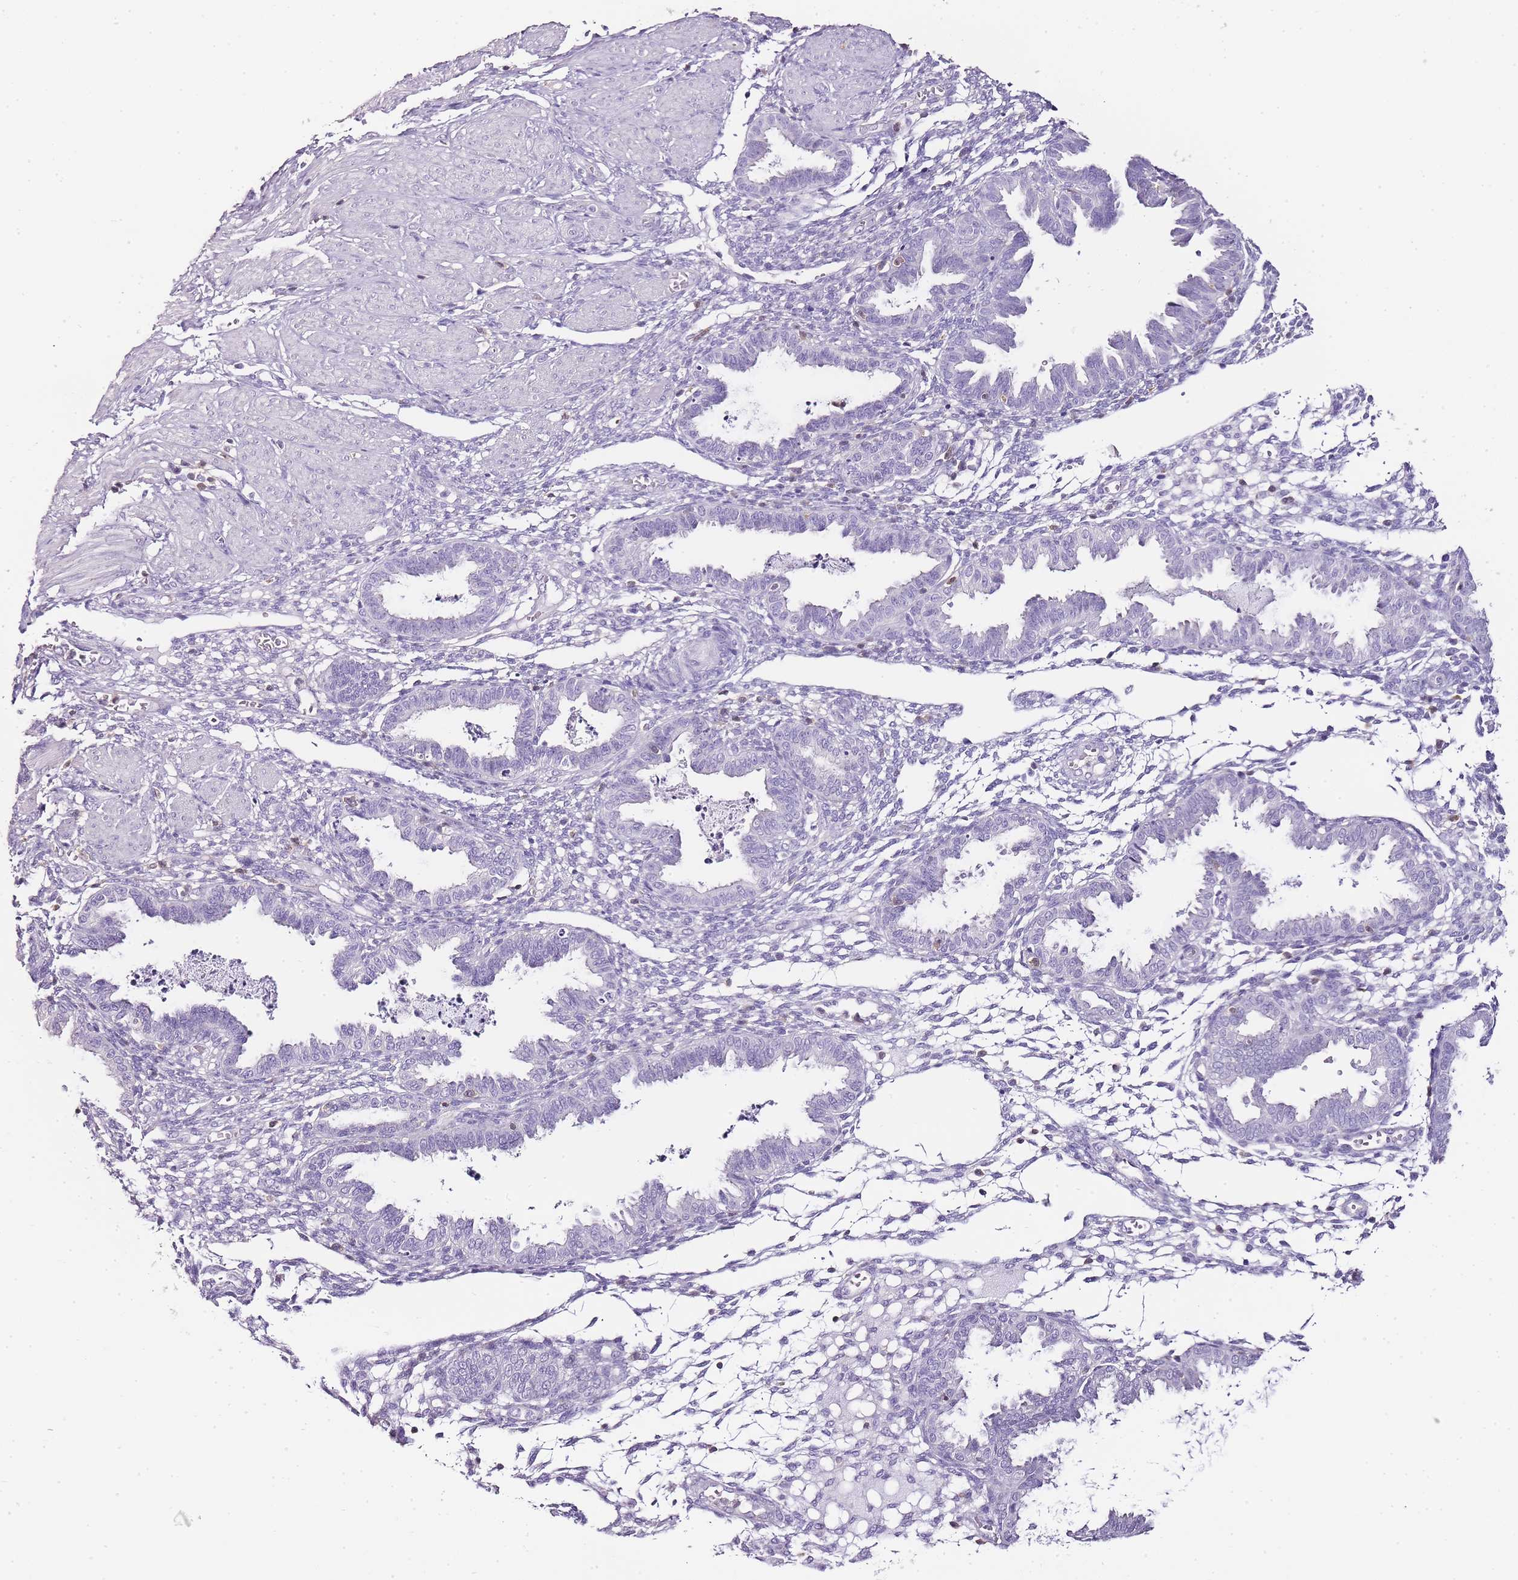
{"staining": {"intensity": "negative", "quantity": "none", "location": "none"}, "tissue": "endometrium", "cell_type": "Cells in endometrial stroma", "image_type": "normal", "snomed": [{"axis": "morphology", "description": "Normal tissue, NOS"}, {"axis": "topography", "description": "Endometrium"}], "caption": "IHC photomicrograph of benign endometrium stained for a protein (brown), which displays no expression in cells in endometrial stroma. (Stains: DAB immunohistochemistry with hematoxylin counter stain, Microscopy: brightfield microscopy at high magnification).", "gene": "ZBP1", "patient": {"sex": "female", "age": 33}}